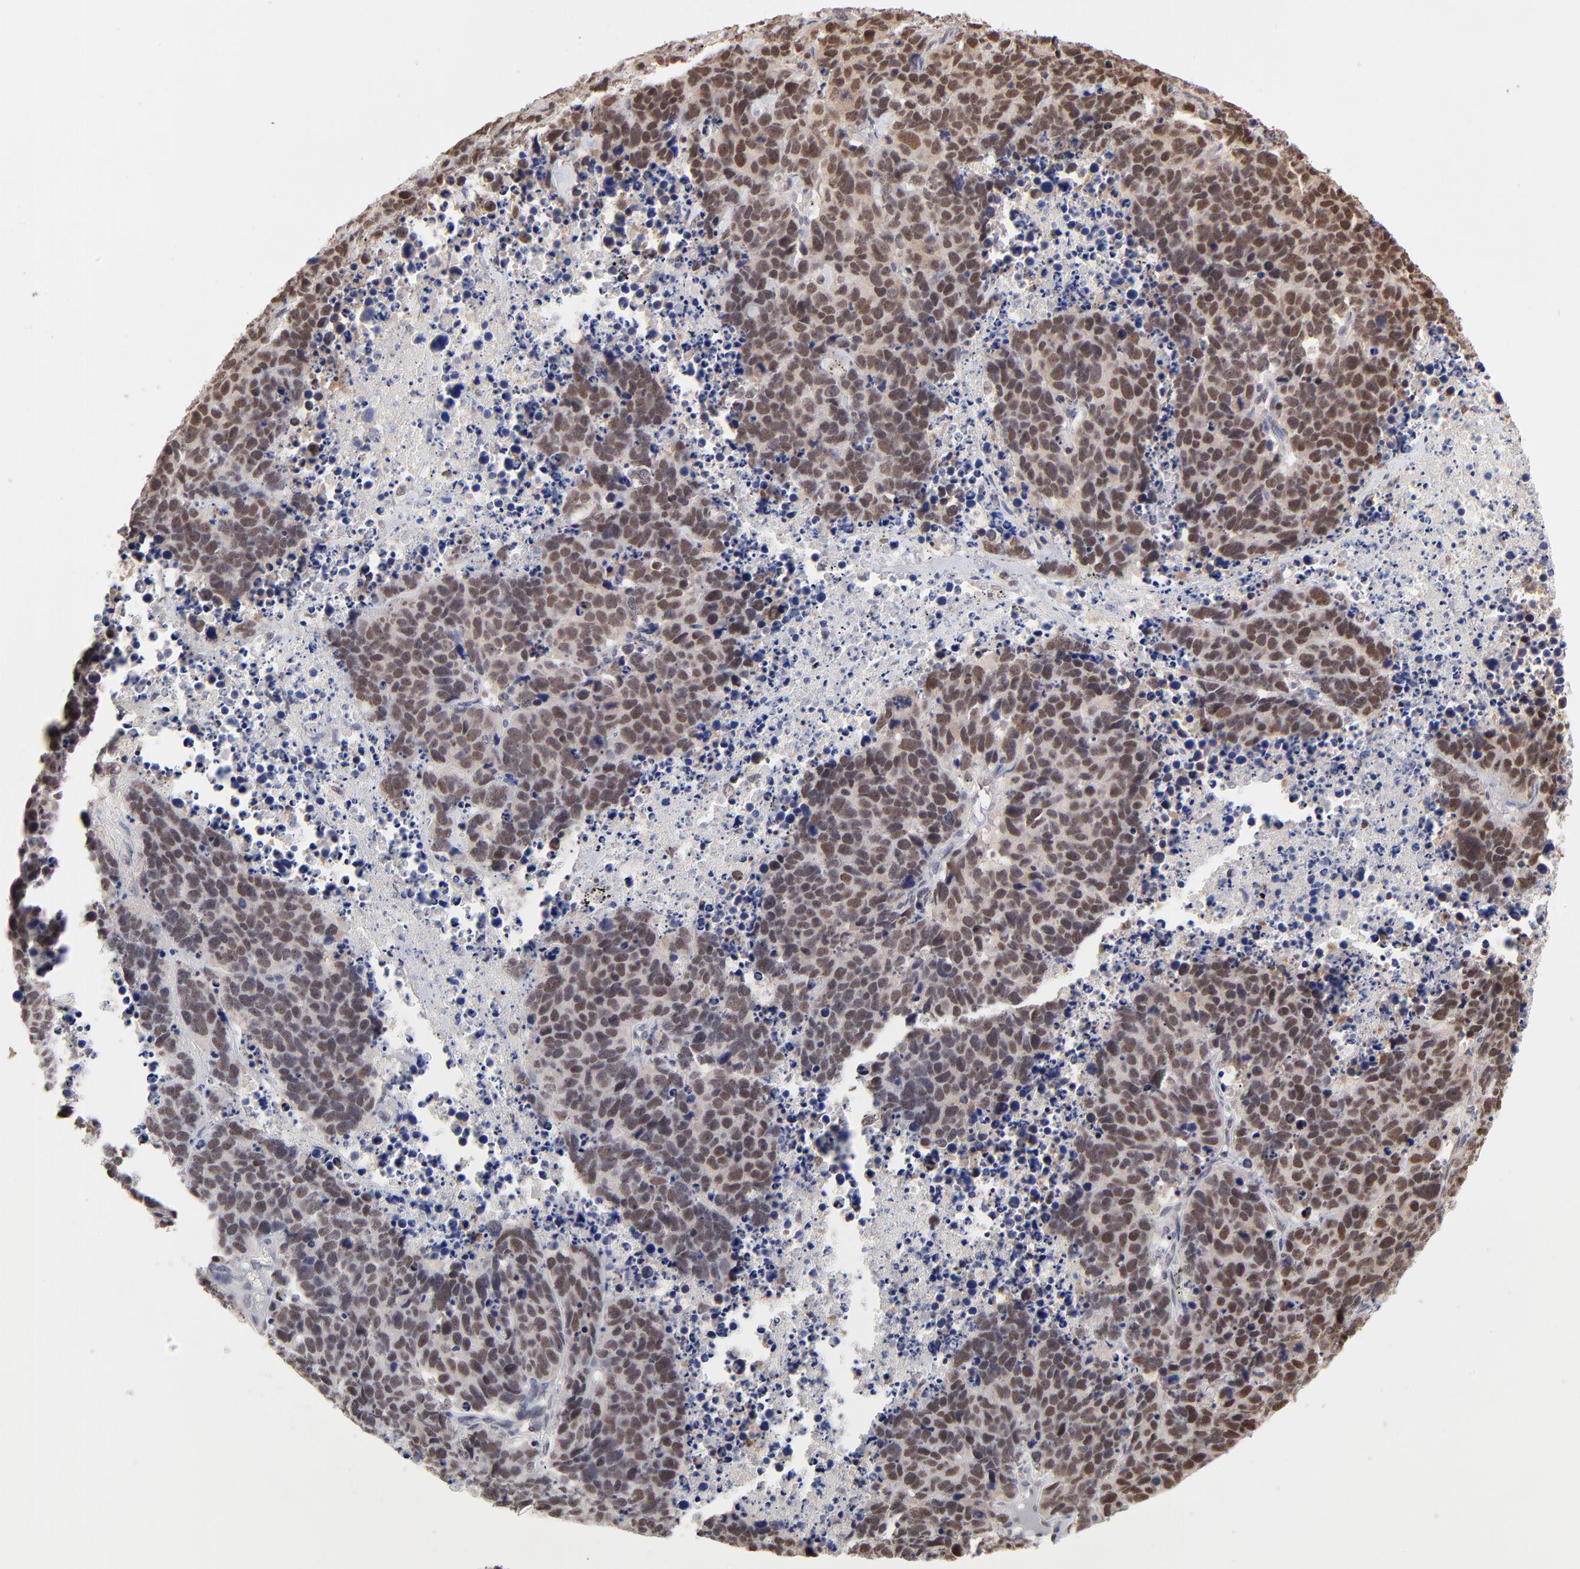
{"staining": {"intensity": "moderate", "quantity": ">75%", "location": "nuclear"}, "tissue": "lung cancer", "cell_type": "Tumor cells", "image_type": "cancer", "snomed": [{"axis": "morphology", "description": "Carcinoid, malignant, NOS"}, {"axis": "topography", "description": "Lung"}], "caption": "Carcinoid (malignant) (lung) stained with a brown dye exhibits moderate nuclear positive positivity in about >75% of tumor cells.", "gene": "DSN1", "patient": {"sex": "male", "age": 60}}